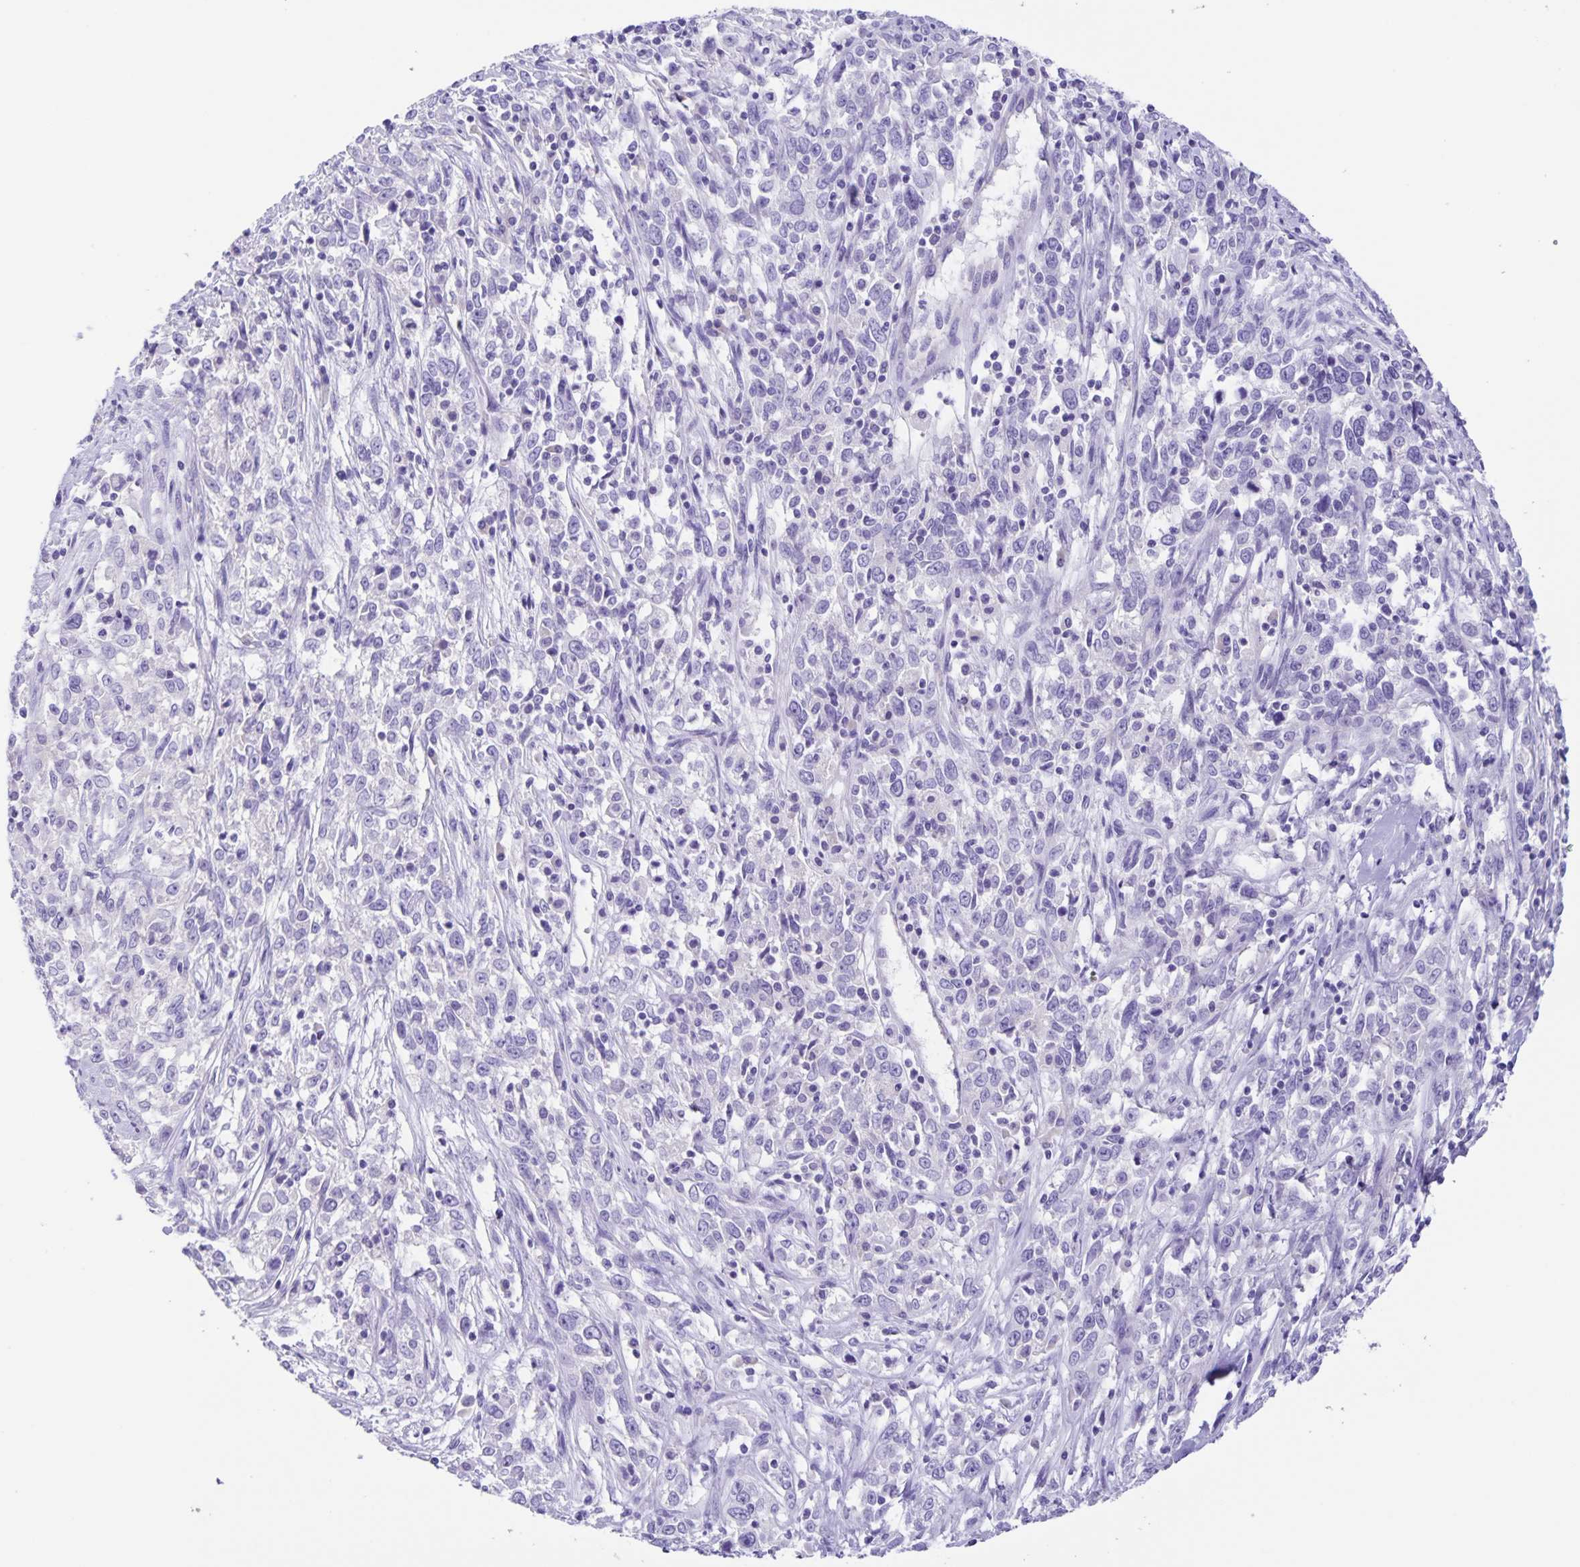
{"staining": {"intensity": "negative", "quantity": "none", "location": "none"}, "tissue": "cervical cancer", "cell_type": "Tumor cells", "image_type": "cancer", "snomed": [{"axis": "morphology", "description": "Adenocarcinoma, NOS"}, {"axis": "topography", "description": "Cervix"}], "caption": "This is a micrograph of IHC staining of cervical adenocarcinoma, which shows no staining in tumor cells.", "gene": "CAPSL", "patient": {"sex": "female", "age": 40}}